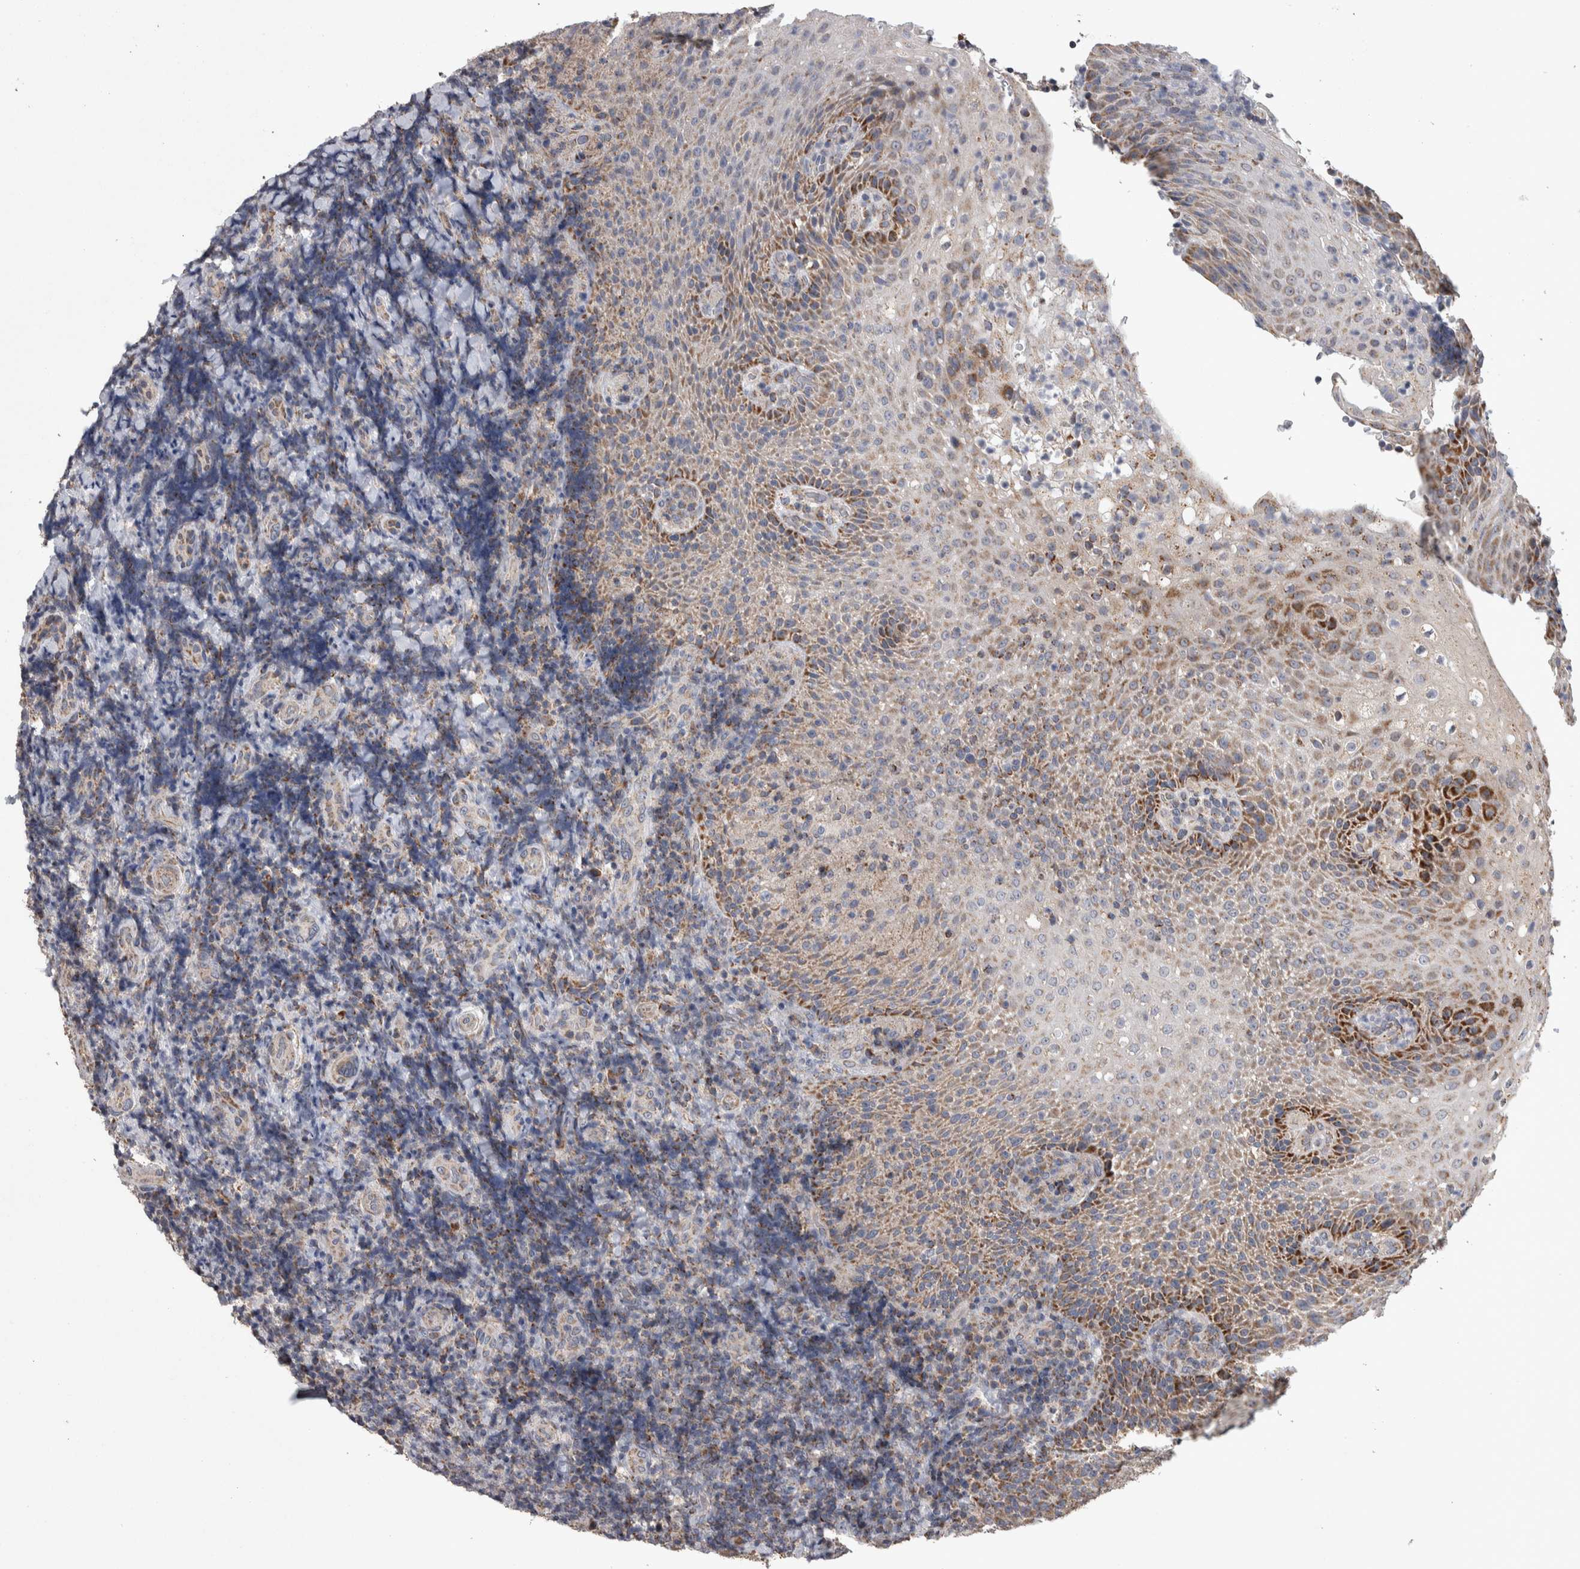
{"staining": {"intensity": "weak", "quantity": "25%-75%", "location": "cytoplasmic/membranous"}, "tissue": "lymphoma", "cell_type": "Tumor cells", "image_type": "cancer", "snomed": [{"axis": "morphology", "description": "Malignant lymphoma, non-Hodgkin's type, High grade"}, {"axis": "topography", "description": "Tonsil"}], "caption": "The photomicrograph shows immunohistochemical staining of malignant lymphoma, non-Hodgkin's type (high-grade). There is weak cytoplasmic/membranous positivity is appreciated in approximately 25%-75% of tumor cells. (Stains: DAB in brown, nuclei in blue, Microscopy: brightfield microscopy at high magnification).", "gene": "SCO1", "patient": {"sex": "female", "age": 36}}